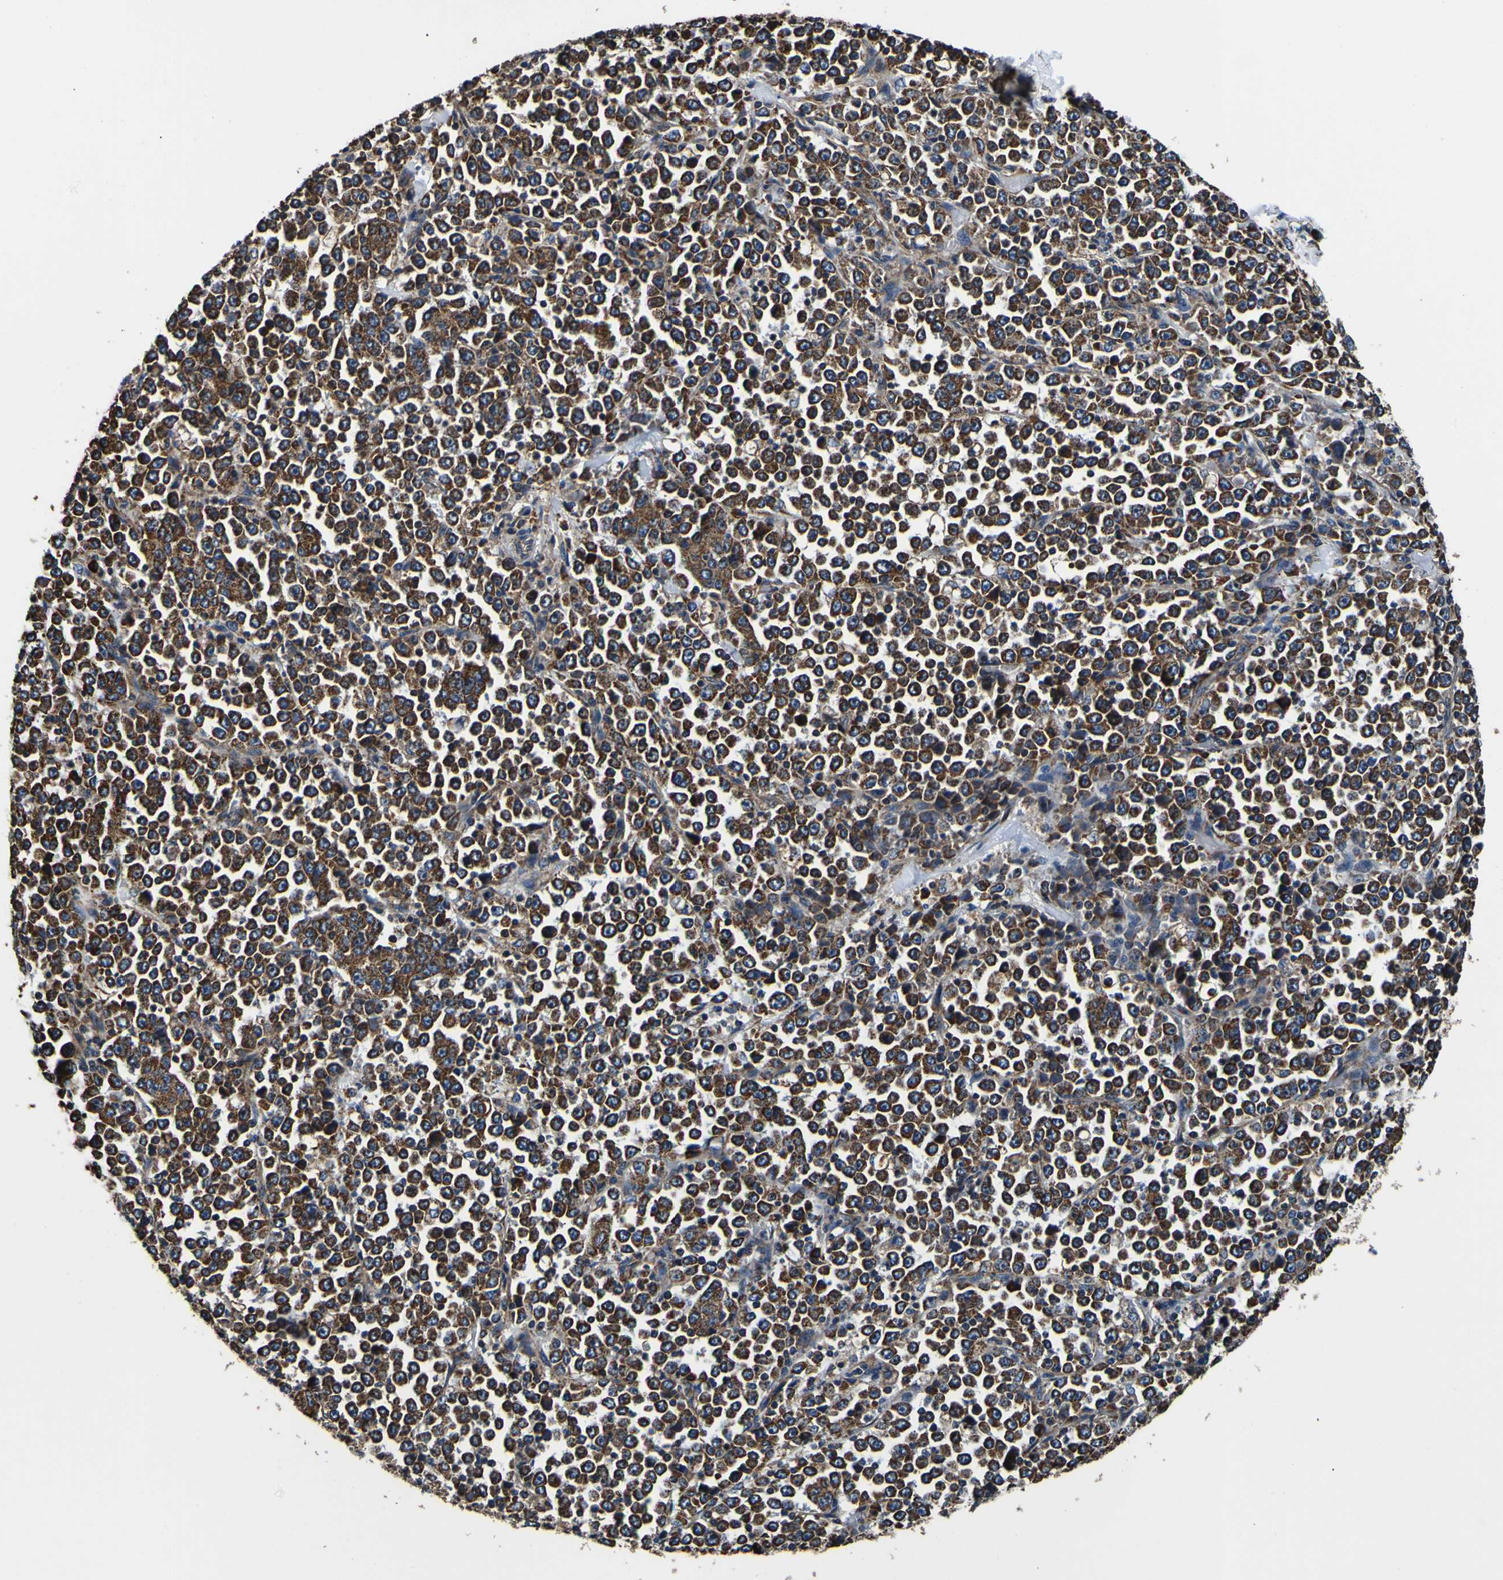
{"staining": {"intensity": "strong", "quantity": ">75%", "location": "cytoplasmic/membranous"}, "tissue": "stomach cancer", "cell_type": "Tumor cells", "image_type": "cancer", "snomed": [{"axis": "morphology", "description": "Normal tissue, NOS"}, {"axis": "morphology", "description": "Adenocarcinoma, NOS"}, {"axis": "topography", "description": "Stomach, upper"}, {"axis": "topography", "description": "Stomach"}], "caption": "Protein expression analysis of stomach cancer (adenocarcinoma) exhibits strong cytoplasmic/membranous staining in about >75% of tumor cells.", "gene": "INPP5A", "patient": {"sex": "male", "age": 59}}